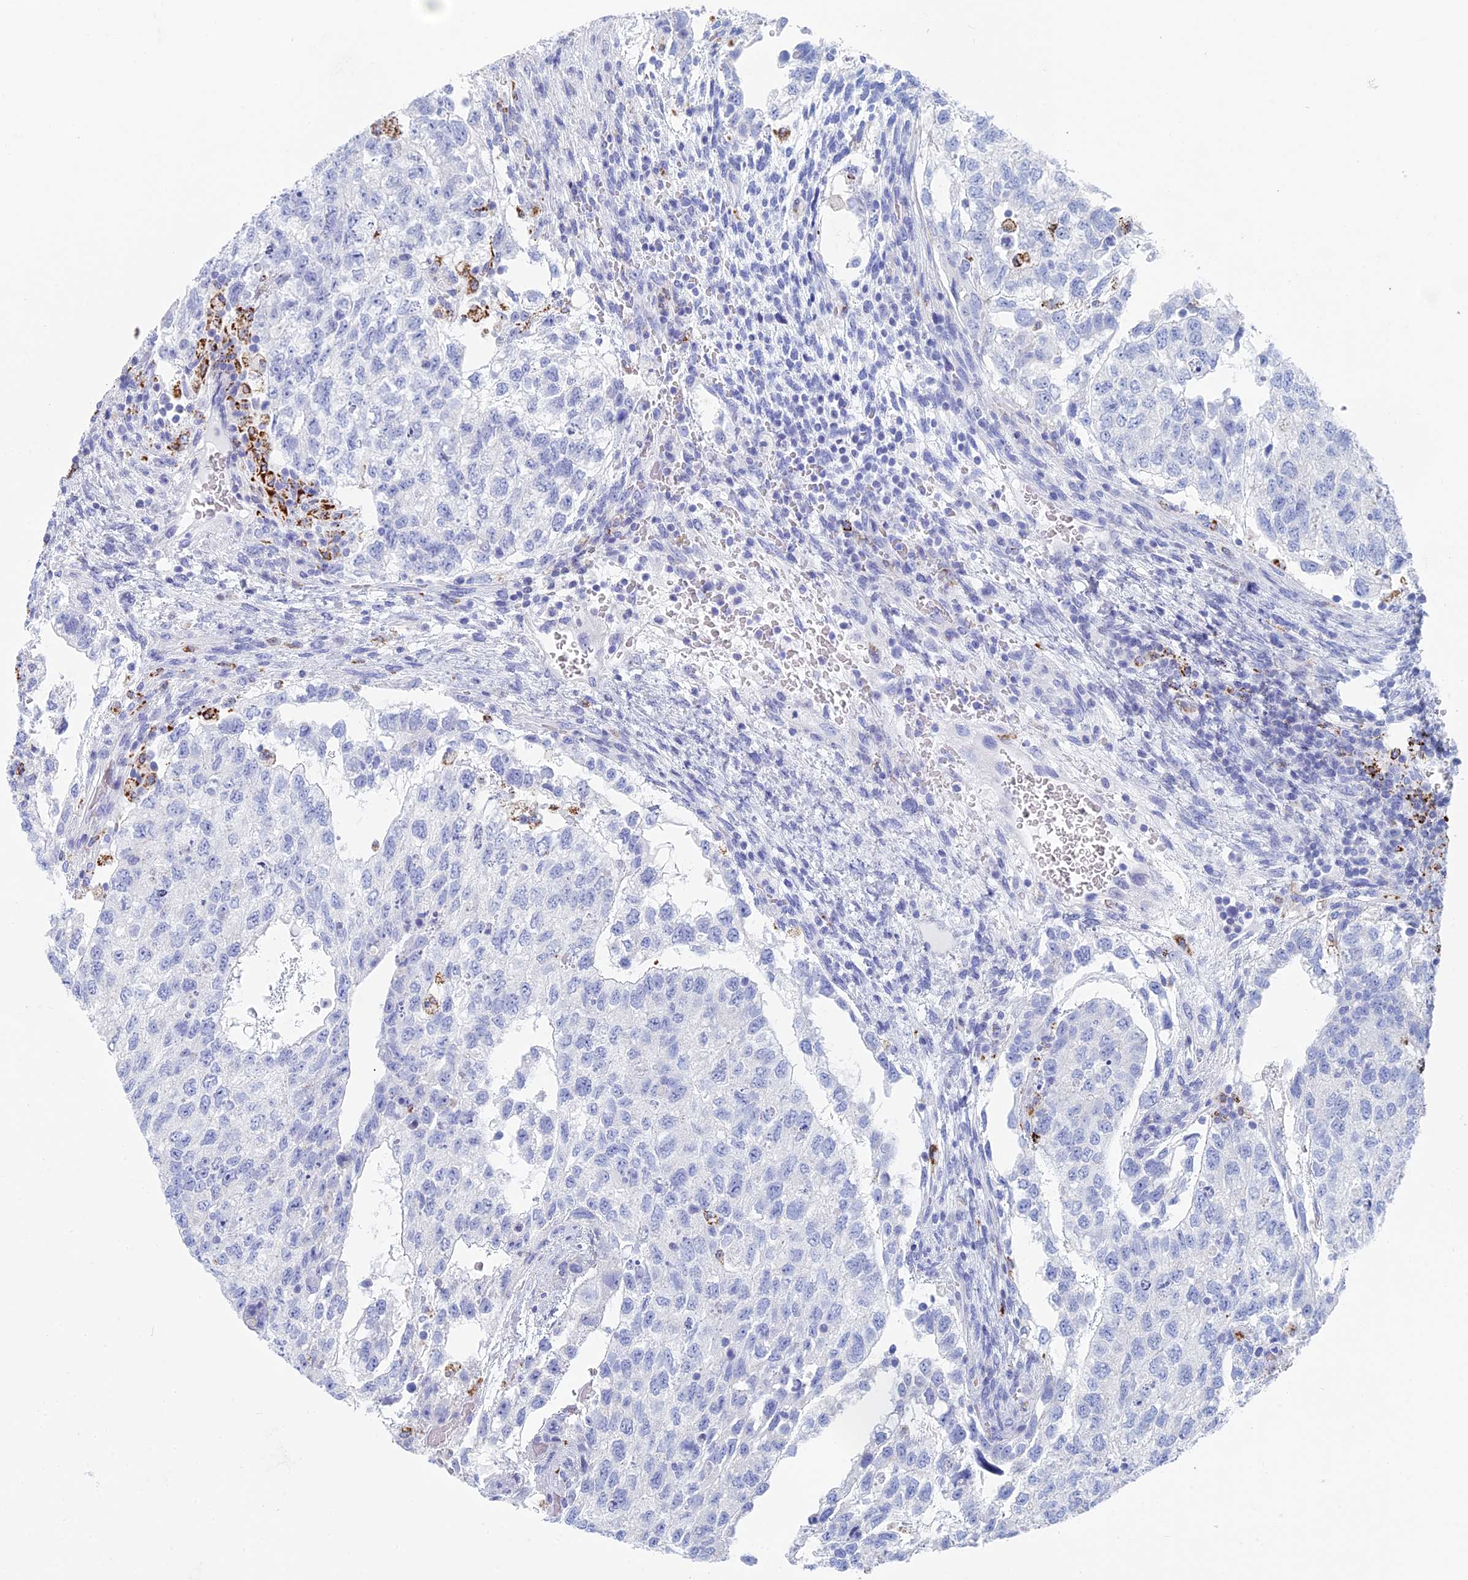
{"staining": {"intensity": "negative", "quantity": "none", "location": "none"}, "tissue": "testis cancer", "cell_type": "Tumor cells", "image_type": "cancer", "snomed": [{"axis": "morphology", "description": "Normal tissue, NOS"}, {"axis": "morphology", "description": "Carcinoma, Embryonal, NOS"}, {"axis": "topography", "description": "Testis"}], "caption": "An immunohistochemistry (IHC) histopathology image of testis cancer is shown. There is no staining in tumor cells of testis cancer.", "gene": "ALMS1", "patient": {"sex": "male", "age": 36}}